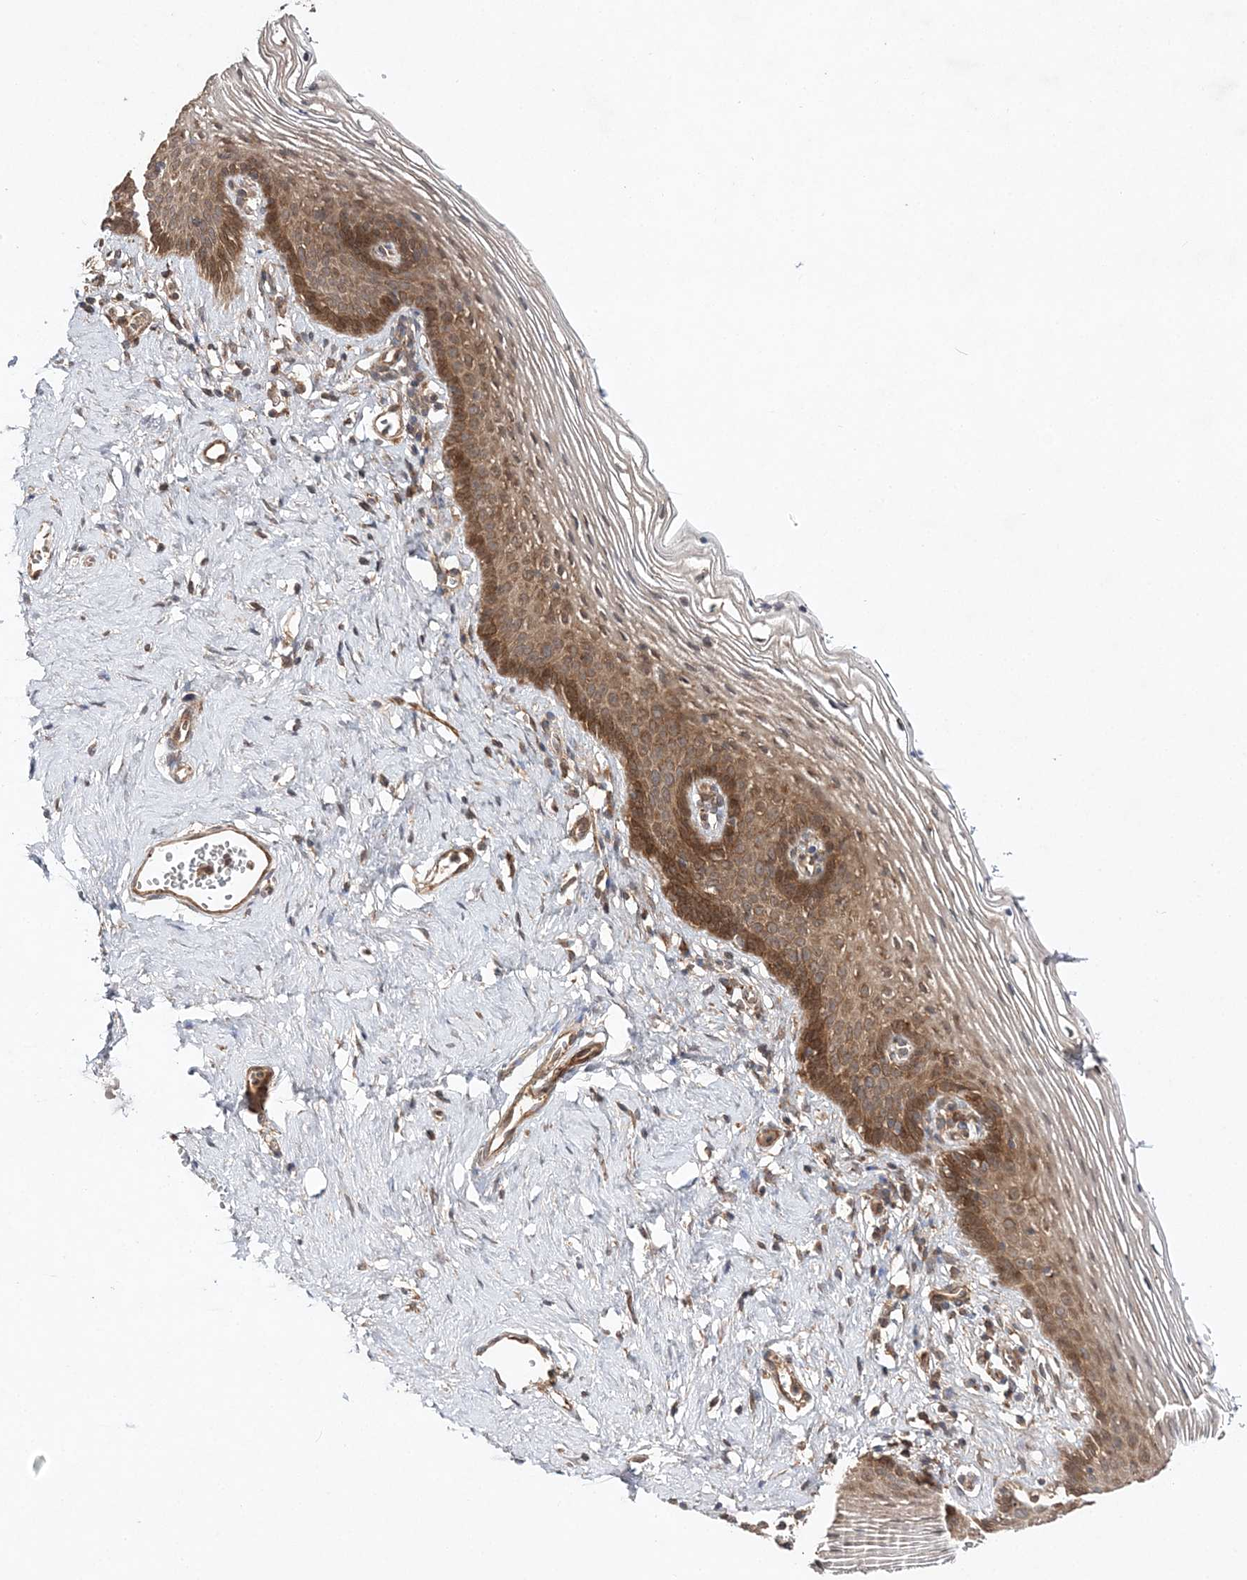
{"staining": {"intensity": "moderate", "quantity": "<25%", "location": "cytoplasmic/membranous"}, "tissue": "vagina", "cell_type": "Squamous epithelial cells", "image_type": "normal", "snomed": [{"axis": "morphology", "description": "Normal tissue, NOS"}, {"axis": "topography", "description": "Vagina"}], "caption": "Immunohistochemical staining of unremarkable vagina demonstrates moderate cytoplasmic/membranous protein expression in approximately <25% of squamous epithelial cells.", "gene": "TMEM9B", "patient": {"sex": "female", "age": 32}}